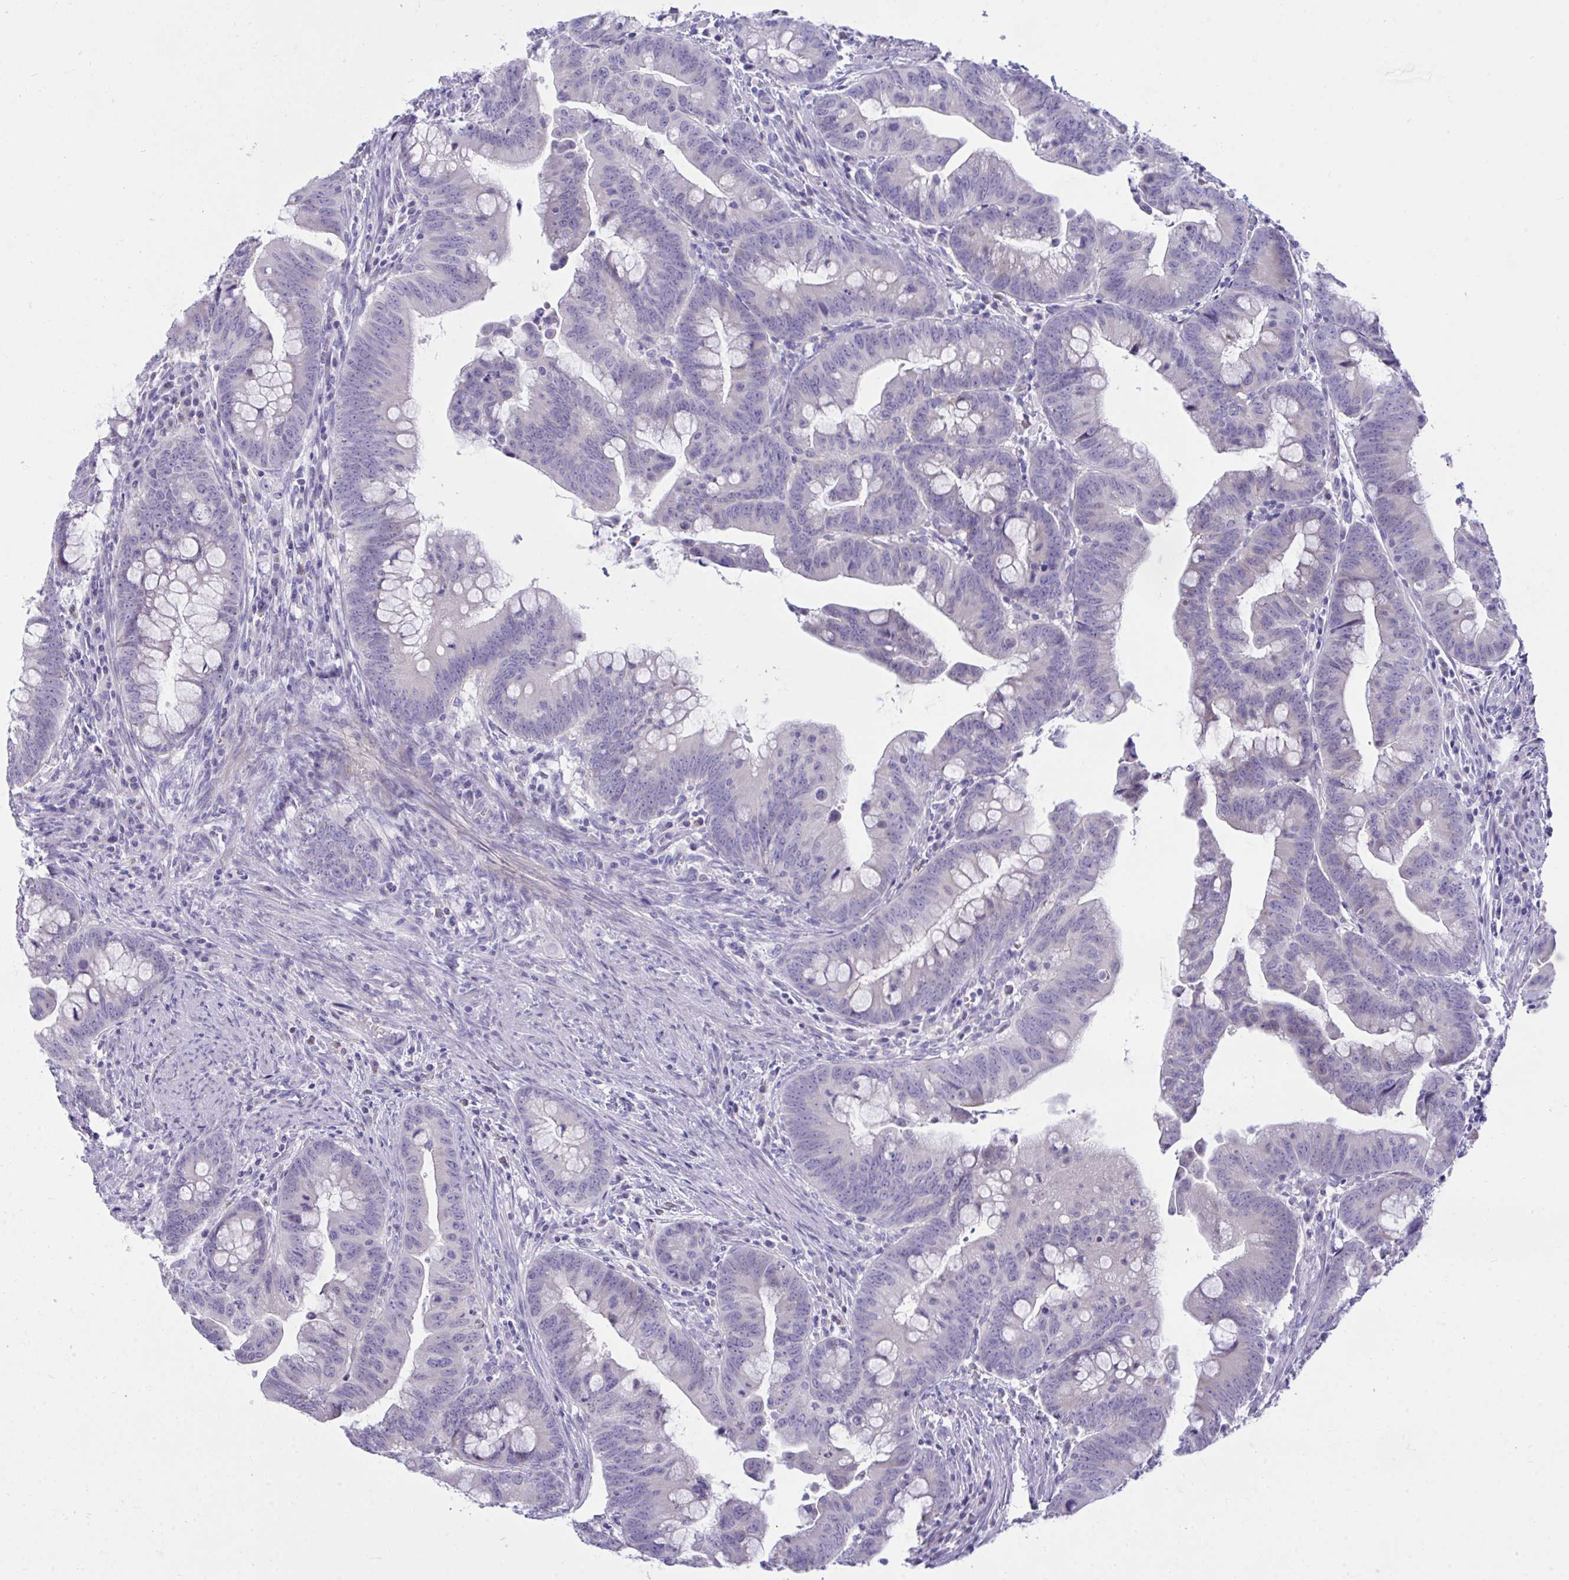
{"staining": {"intensity": "negative", "quantity": "none", "location": "none"}, "tissue": "colorectal cancer", "cell_type": "Tumor cells", "image_type": "cancer", "snomed": [{"axis": "morphology", "description": "Adenocarcinoma, NOS"}, {"axis": "topography", "description": "Colon"}], "caption": "The IHC photomicrograph has no significant positivity in tumor cells of adenocarcinoma (colorectal) tissue. (DAB (3,3'-diaminobenzidine) immunohistochemistry (IHC) with hematoxylin counter stain).", "gene": "PLEKHH1", "patient": {"sex": "male", "age": 62}}